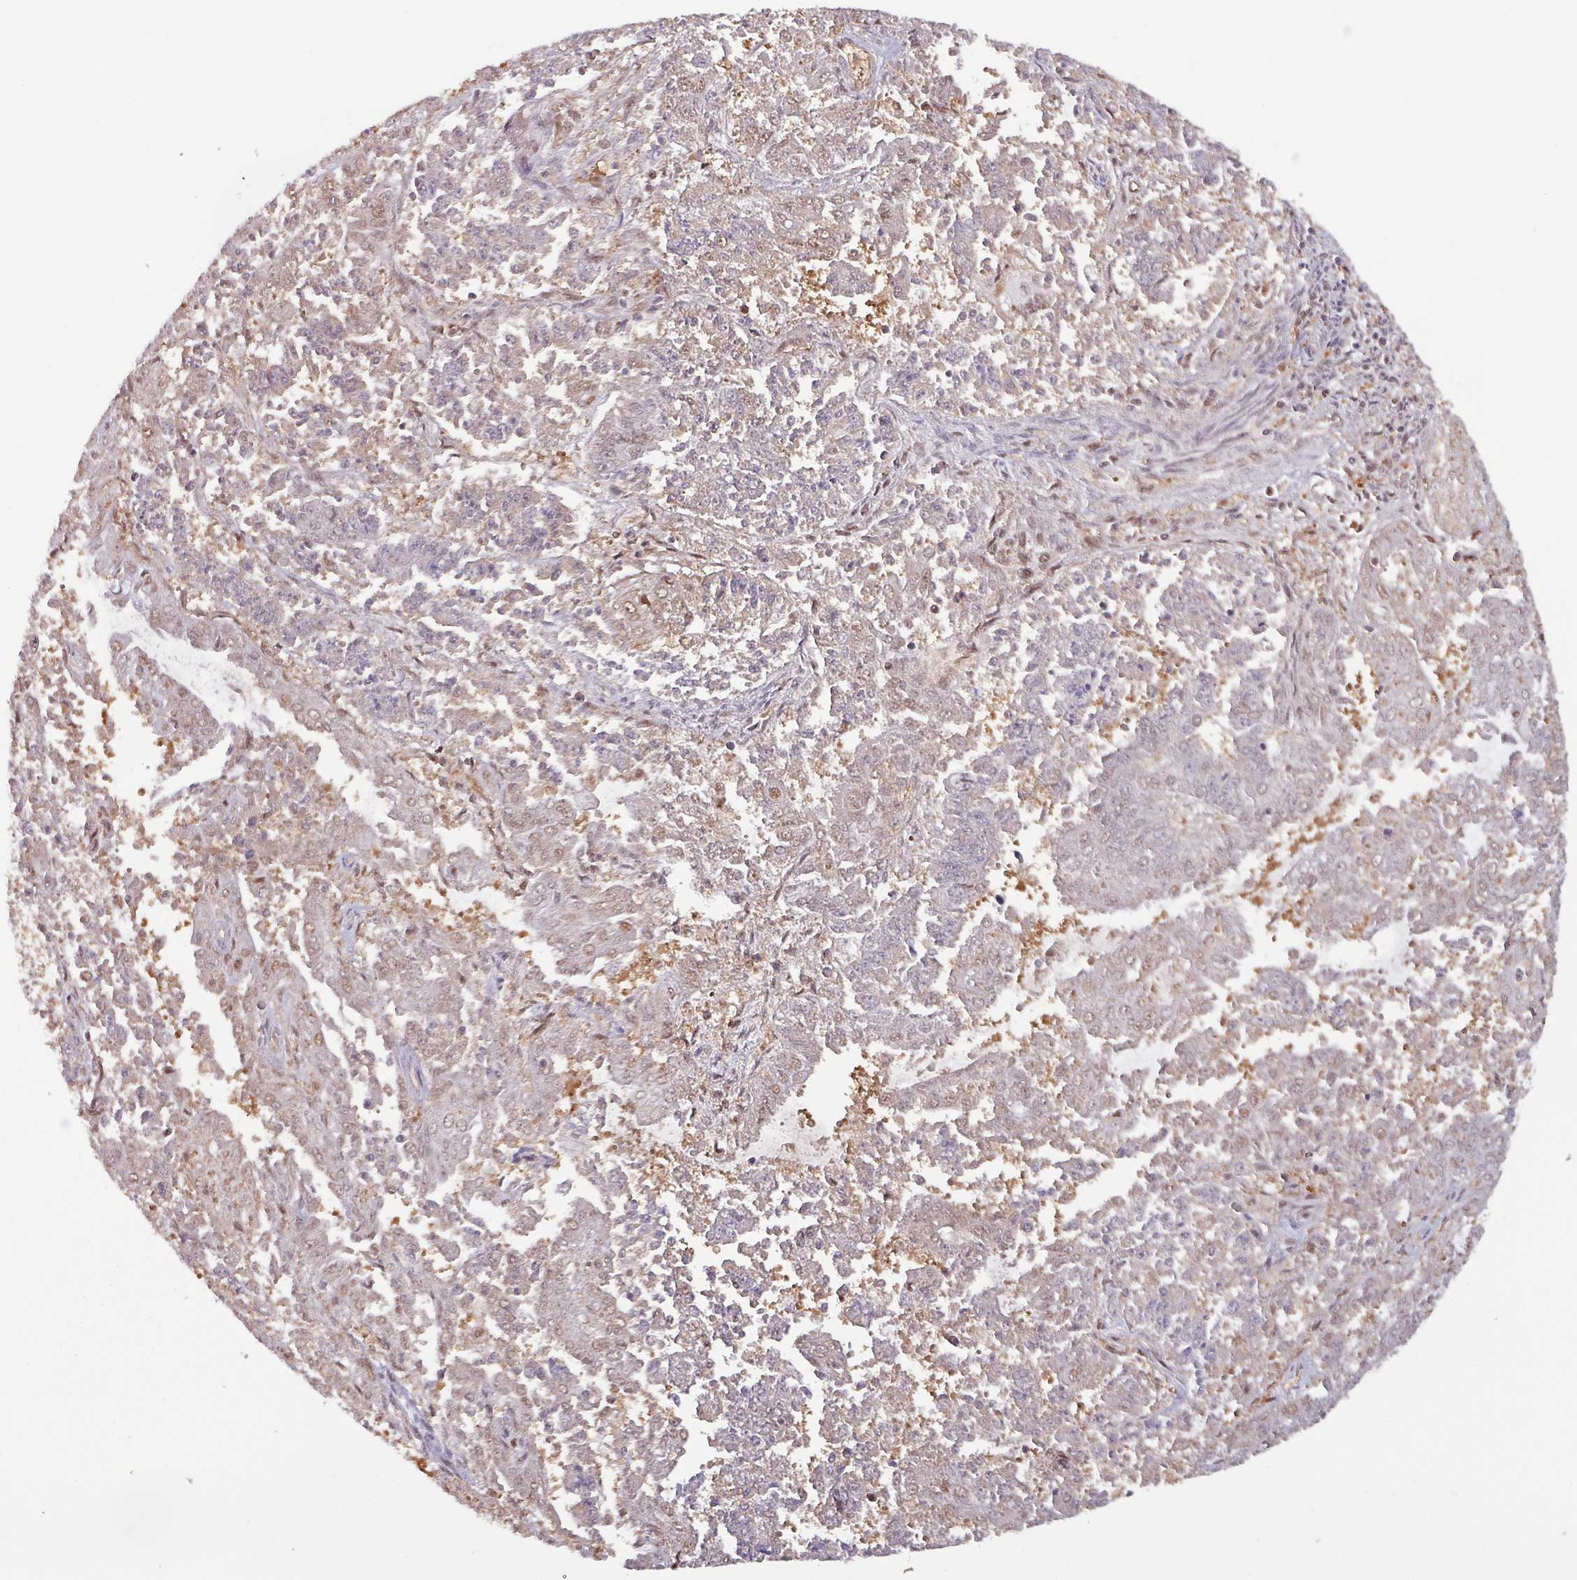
{"staining": {"intensity": "moderate", "quantity": "<25%", "location": "nuclear"}, "tissue": "endometrial cancer", "cell_type": "Tumor cells", "image_type": "cancer", "snomed": [{"axis": "morphology", "description": "Adenocarcinoma, NOS"}, {"axis": "topography", "description": "Endometrium"}], "caption": "Adenocarcinoma (endometrial) stained for a protein demonstrates moderate nuclear positivity in tumor cells. The staining was performed using DAB (3,3'-diaminobenzidine), with brown indicating positive protein expression. Nuclei are stained blue with hematoxylin.", "gene": "PSMB8", "patient": {"sex": "female", "age": 73}}